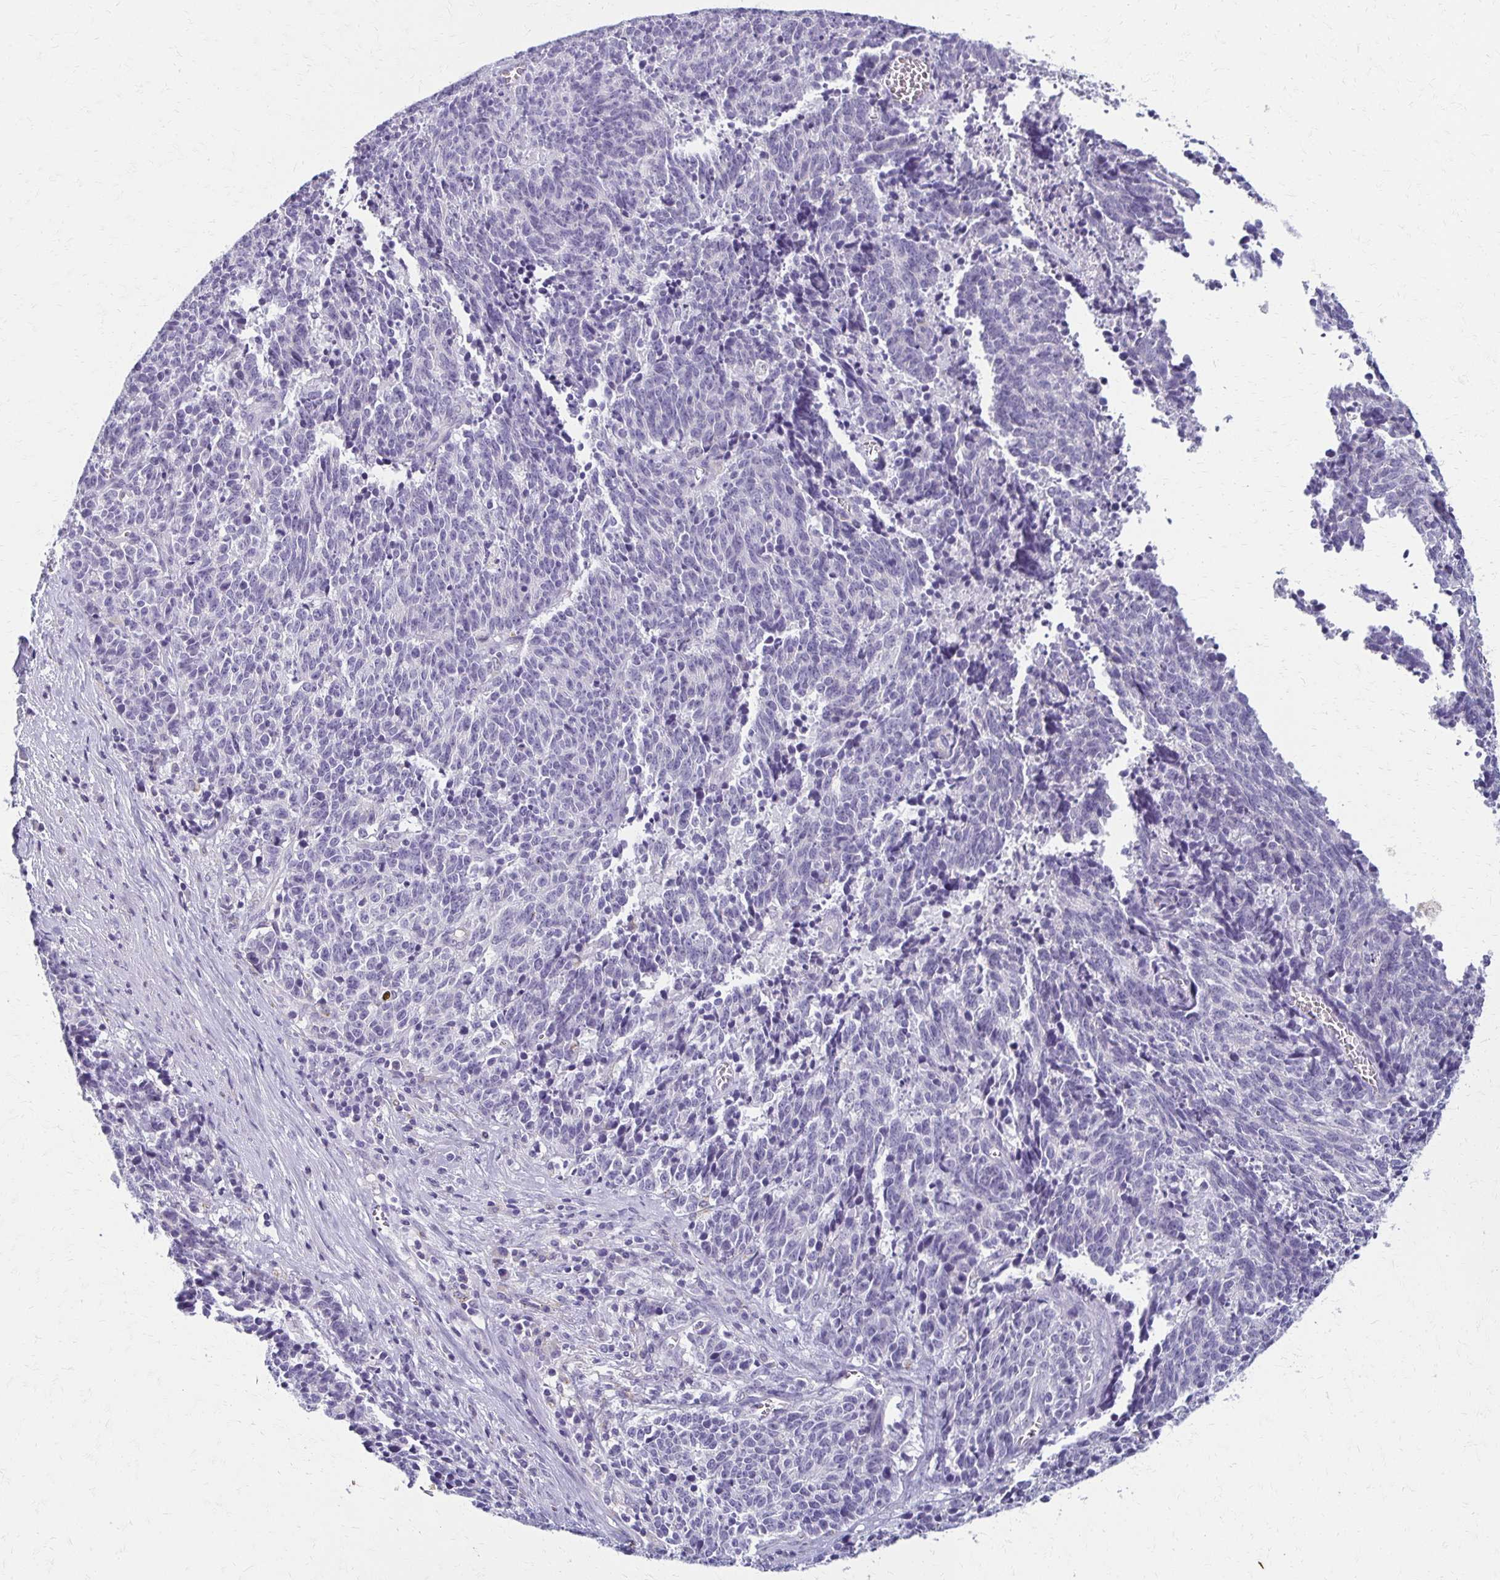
{"staining": {"intensity": "negative", "quantity": "none", "location": "none"}, "tissue": "cervical cancer", "cell_type": "Tumor cells", "image_type": "cancer", "snomed": [{"axis": "morphology", "description": "Squamous cell carcinoma, NOS"}, {"axis": "topography", "description": "Cervix"}], "caption": "Cervical squamous cell carcinoma stained for a protein using immunohistochemistry shows no expression tumor cells.", "gene": "BBS12", "patient": {"sex": "female", "age": 29}}